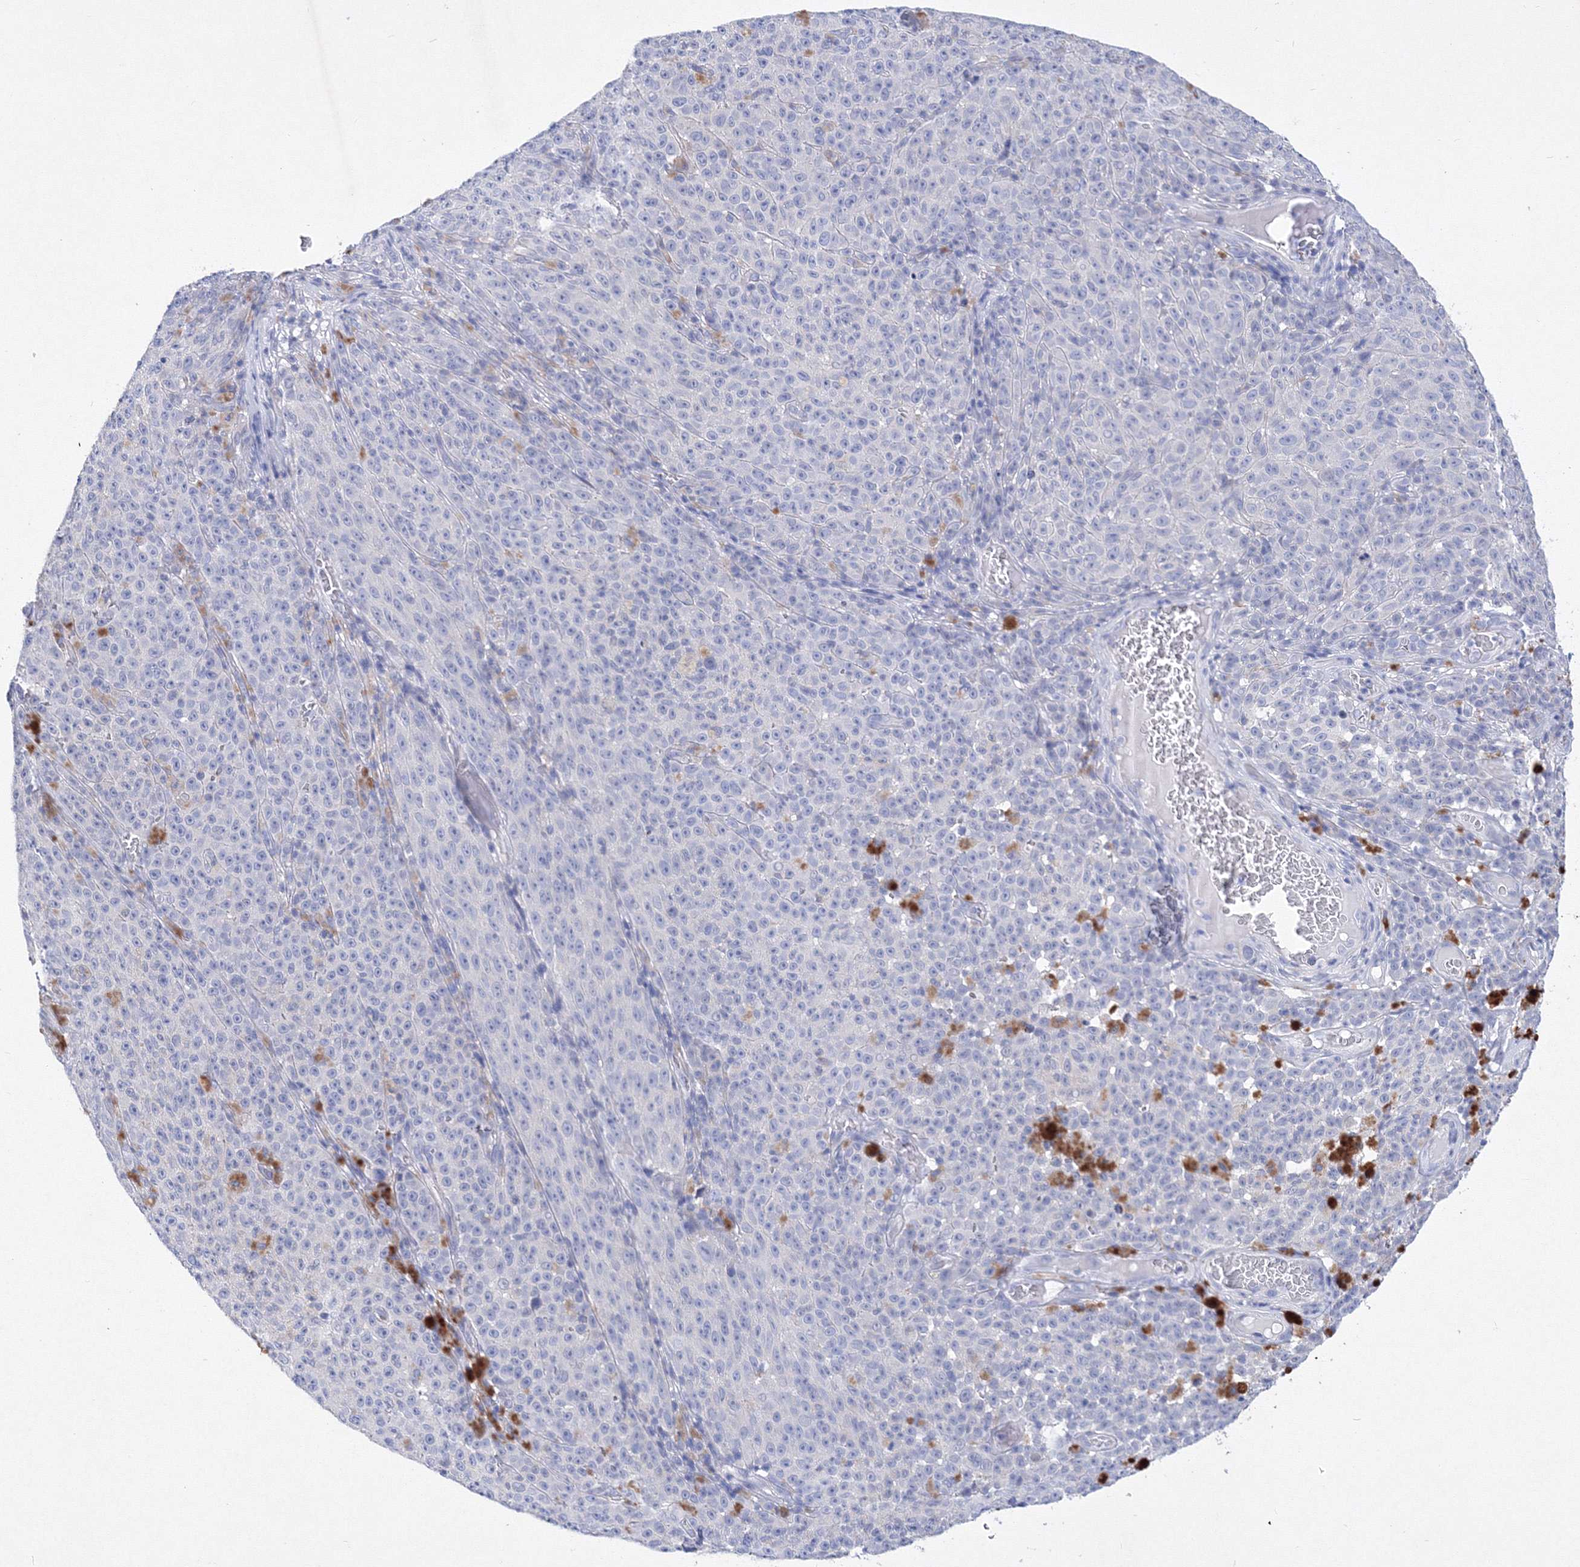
{"staining": {"intensity": "negative", "quantity": "none", "location": "none"}, "tissue": "melanoma", "cell_type": "Tumor cells", "image_type": "cancer", "snomed": [{"axis": "morphology", "description": "Malignant melanoma, NOS"}, {"axis": "topography", "description": "Skin"}], "caption": "Malignant melanoma stained for a protein using IHC exhibits no staining tumor cells.", "gene": "GPN1", "patient": {"sex": "female", "age": 82}}